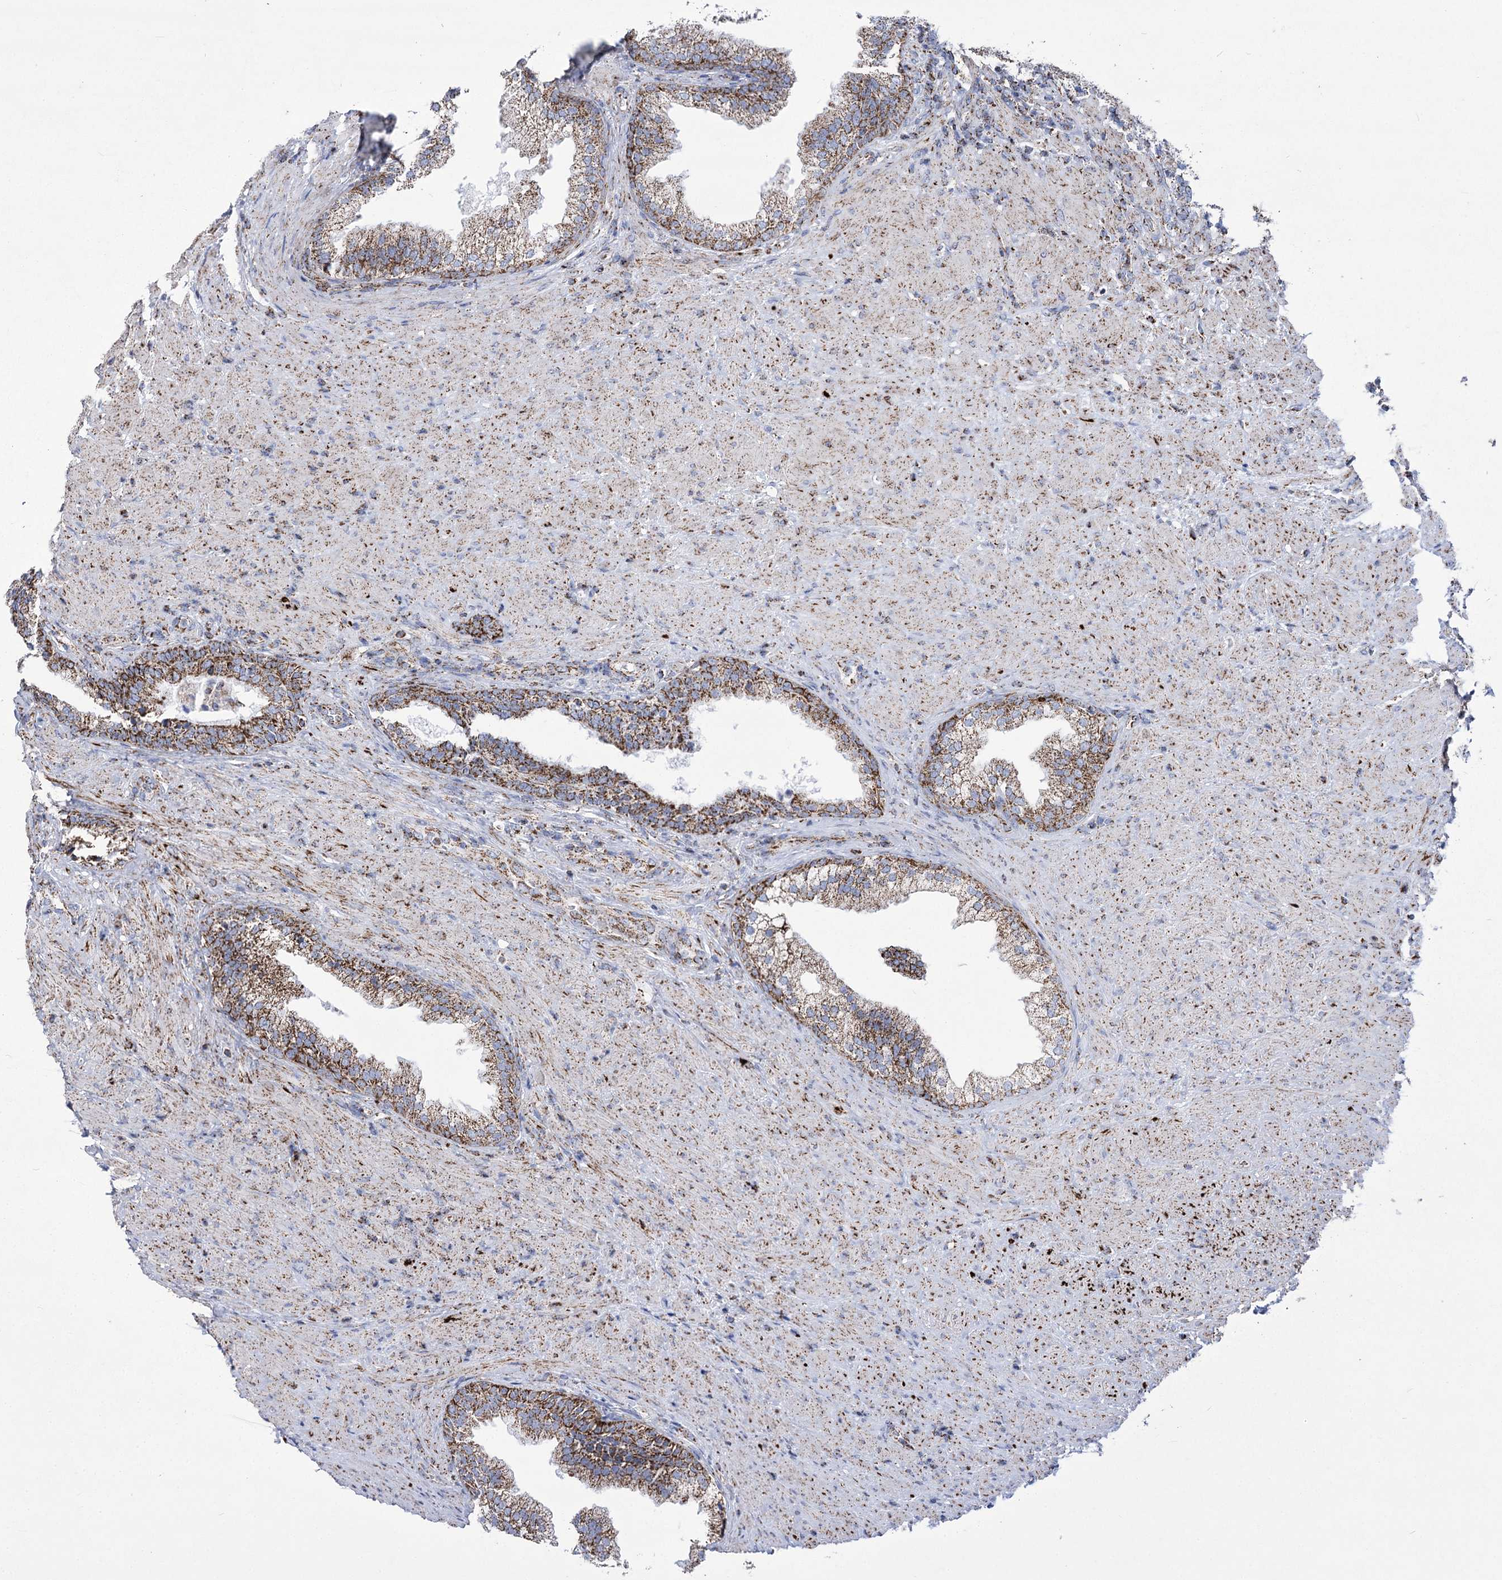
{"staining": {"intensity": "strong", "quantity": ">75%", "location": "cytoplasmic/membranous"}, "tissue": "prostate", "cell_type": "Glandular cells", "image_type": "normal", "snomed": [{"axis": "morphology", "description": "Normal tissue, NOS"}, {"axis": "topography", "description": "Prostate"}], "caption": "The histopathology image demonstrates a brown stain indicating the presence of a protein in the cytoplasmic/membranous of glandular cells in prostate.", "gene": "PDHB", "patient": {"sex": "male", "age": 76}}